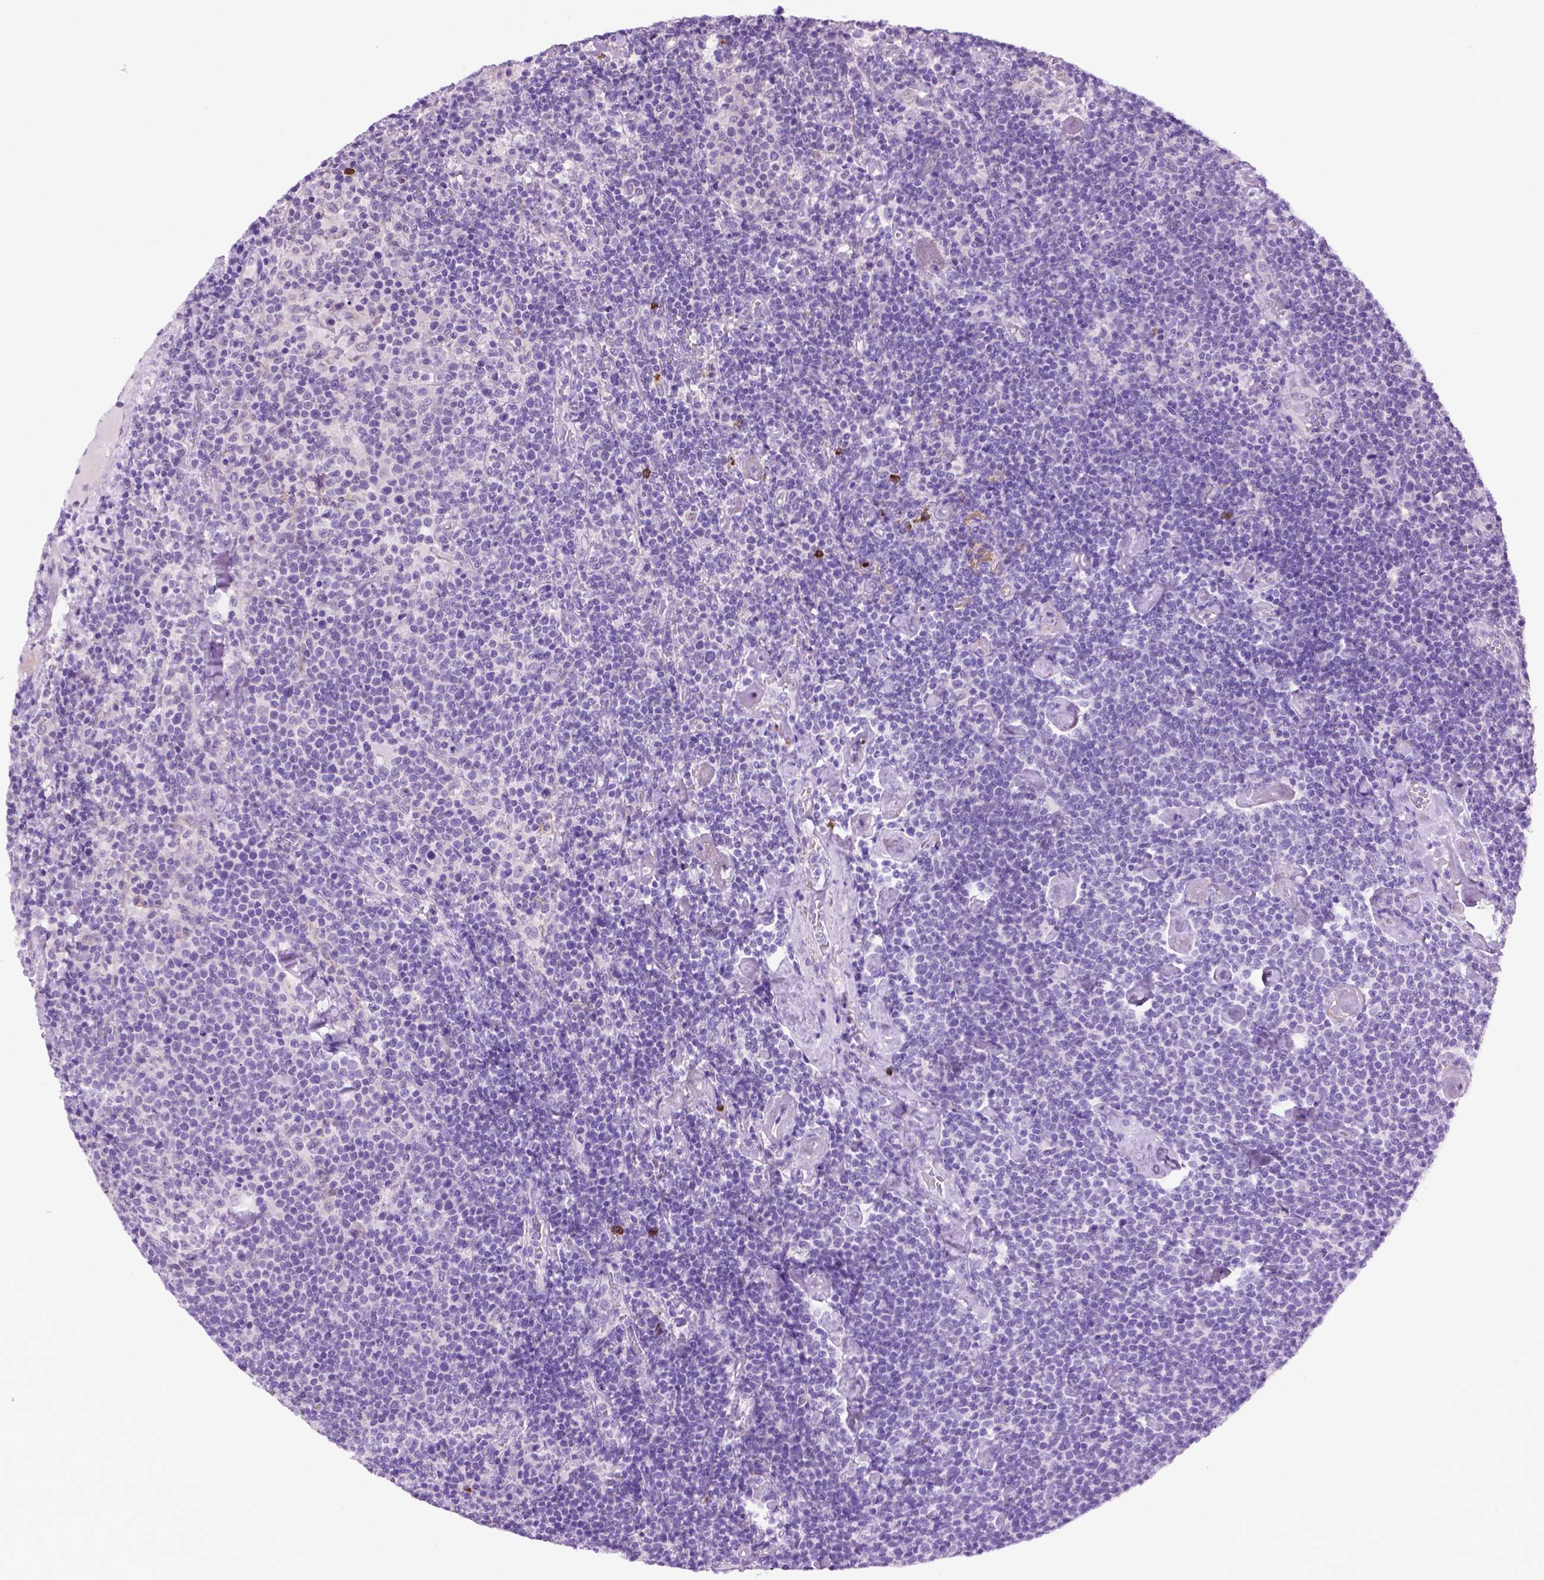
{"staining": {"intensity": "negative", "quantity": "none", "location": "none"}, "tissue": "lymphoma", "cell_type": "Tumor cells", "image_type": "cancer", "snomed": [{"axis": "morphology", "description": "Malignant lymphoma, non-Hodgkin's type, High grade"}, {"axis": "topography", "description": "Lymph node"}], "caption": "Tumor cells are negative for brown protein staining in malignant lymphoma, non-Hodgkin's type (high-grade).", "gene": "MMP27", "patient": {"sex": "male", "age": 61}}